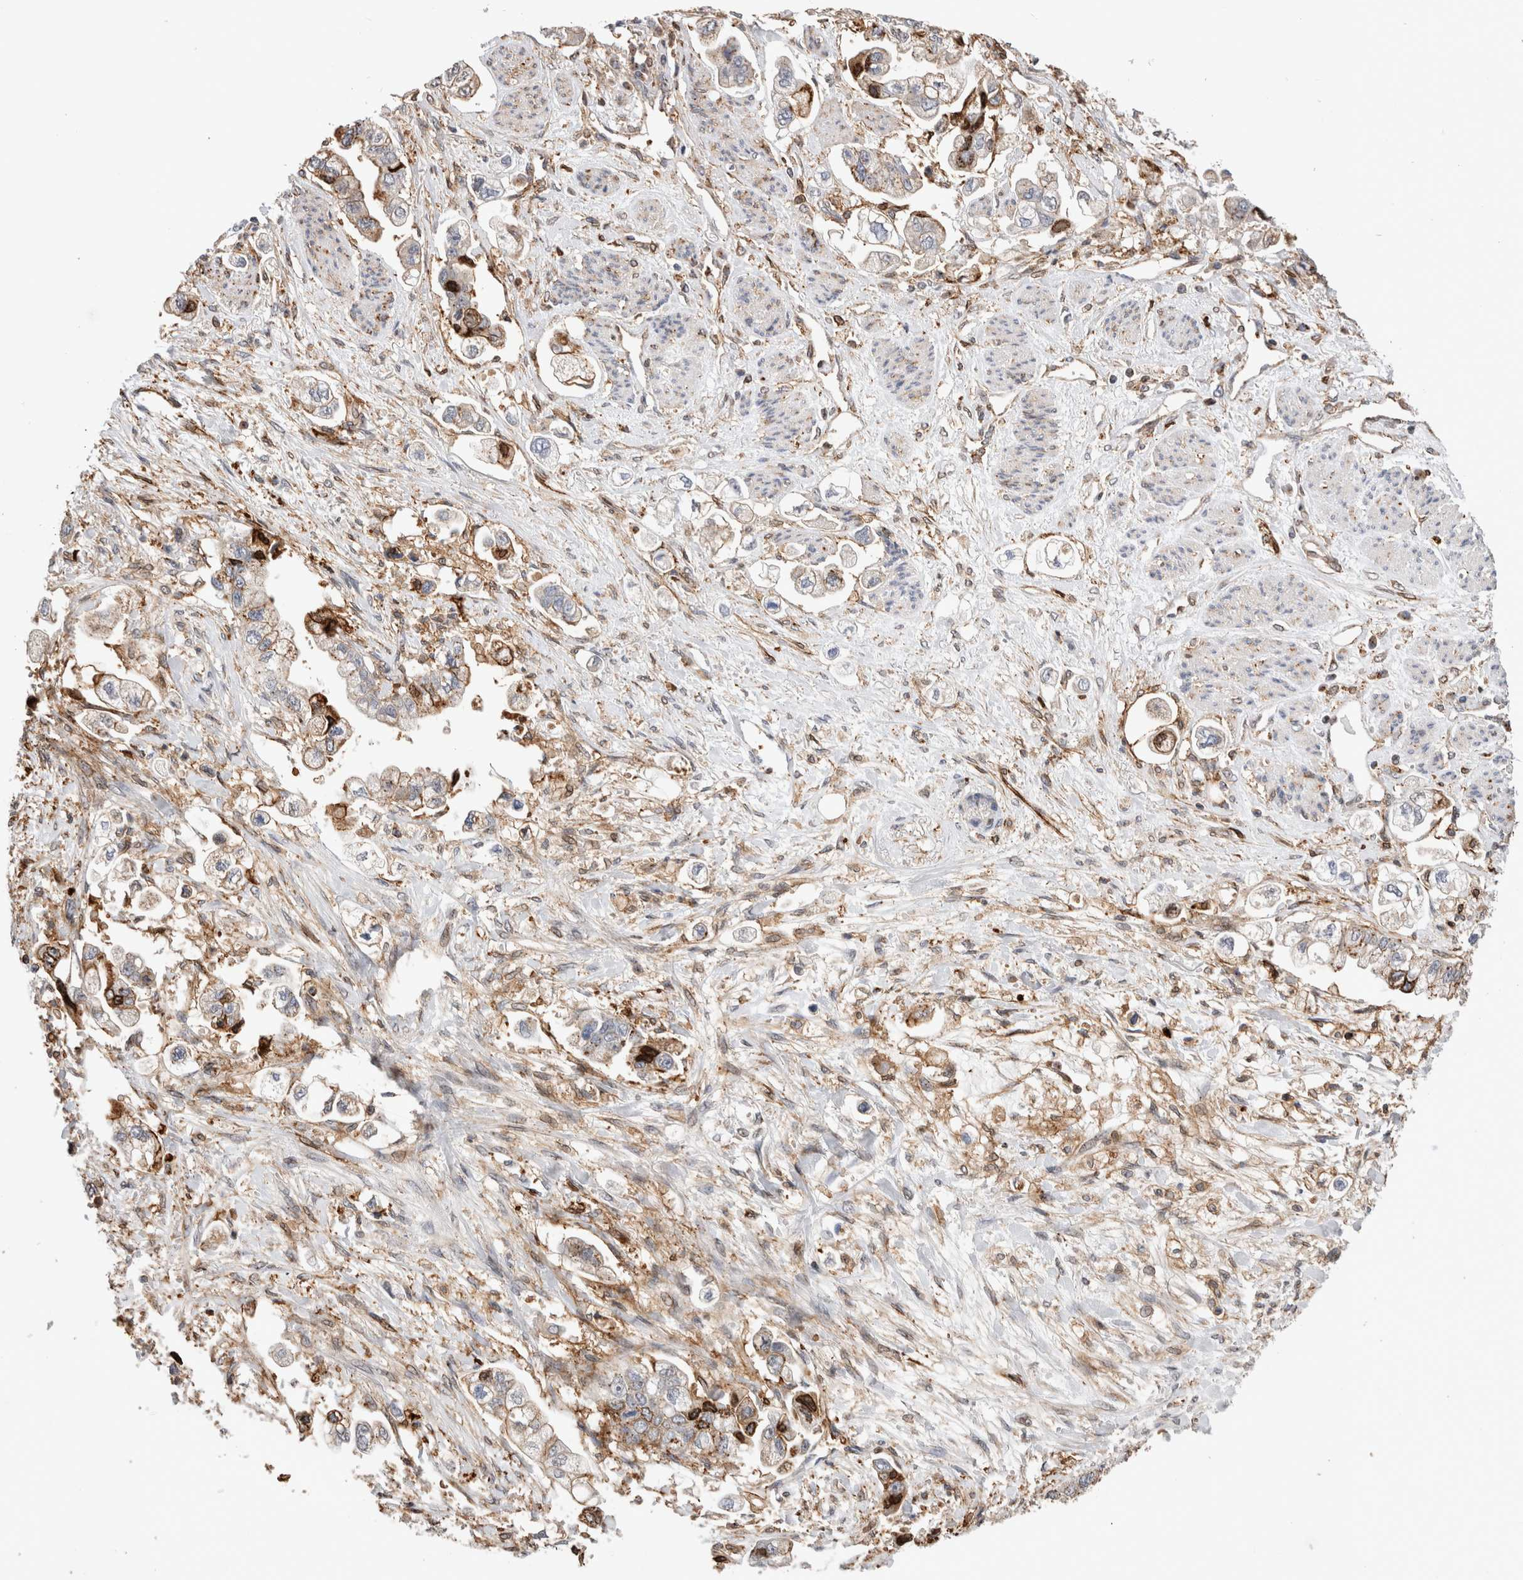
{"staining": {"intensity": "moderate", "quantity": "<25%", "location": "cytoplasmic/membranous"}, "tissue": "stomach cancer", "cell_type": "Tumor cells", "image_type": "cancer", "snomed": [{"axis": "morphology", "description": "Adenocarcinoma, NOS"}, {"axis": "topography", "description": "Stomach"}], "caption": "DAB (3,3'-diaminobenzidine) immunohistochemical staining of human stomach adenocarcinoma exhibits moderate cytoplasmic/membranous protein expression in about <25% of tumor cells. (DAB (3,3'-diaminobenzidine) IHC, brown staining for protein, blue staining for nuclei).", "gene": "CCDC88B", "patient": {"sex": "male", "age": 62}}